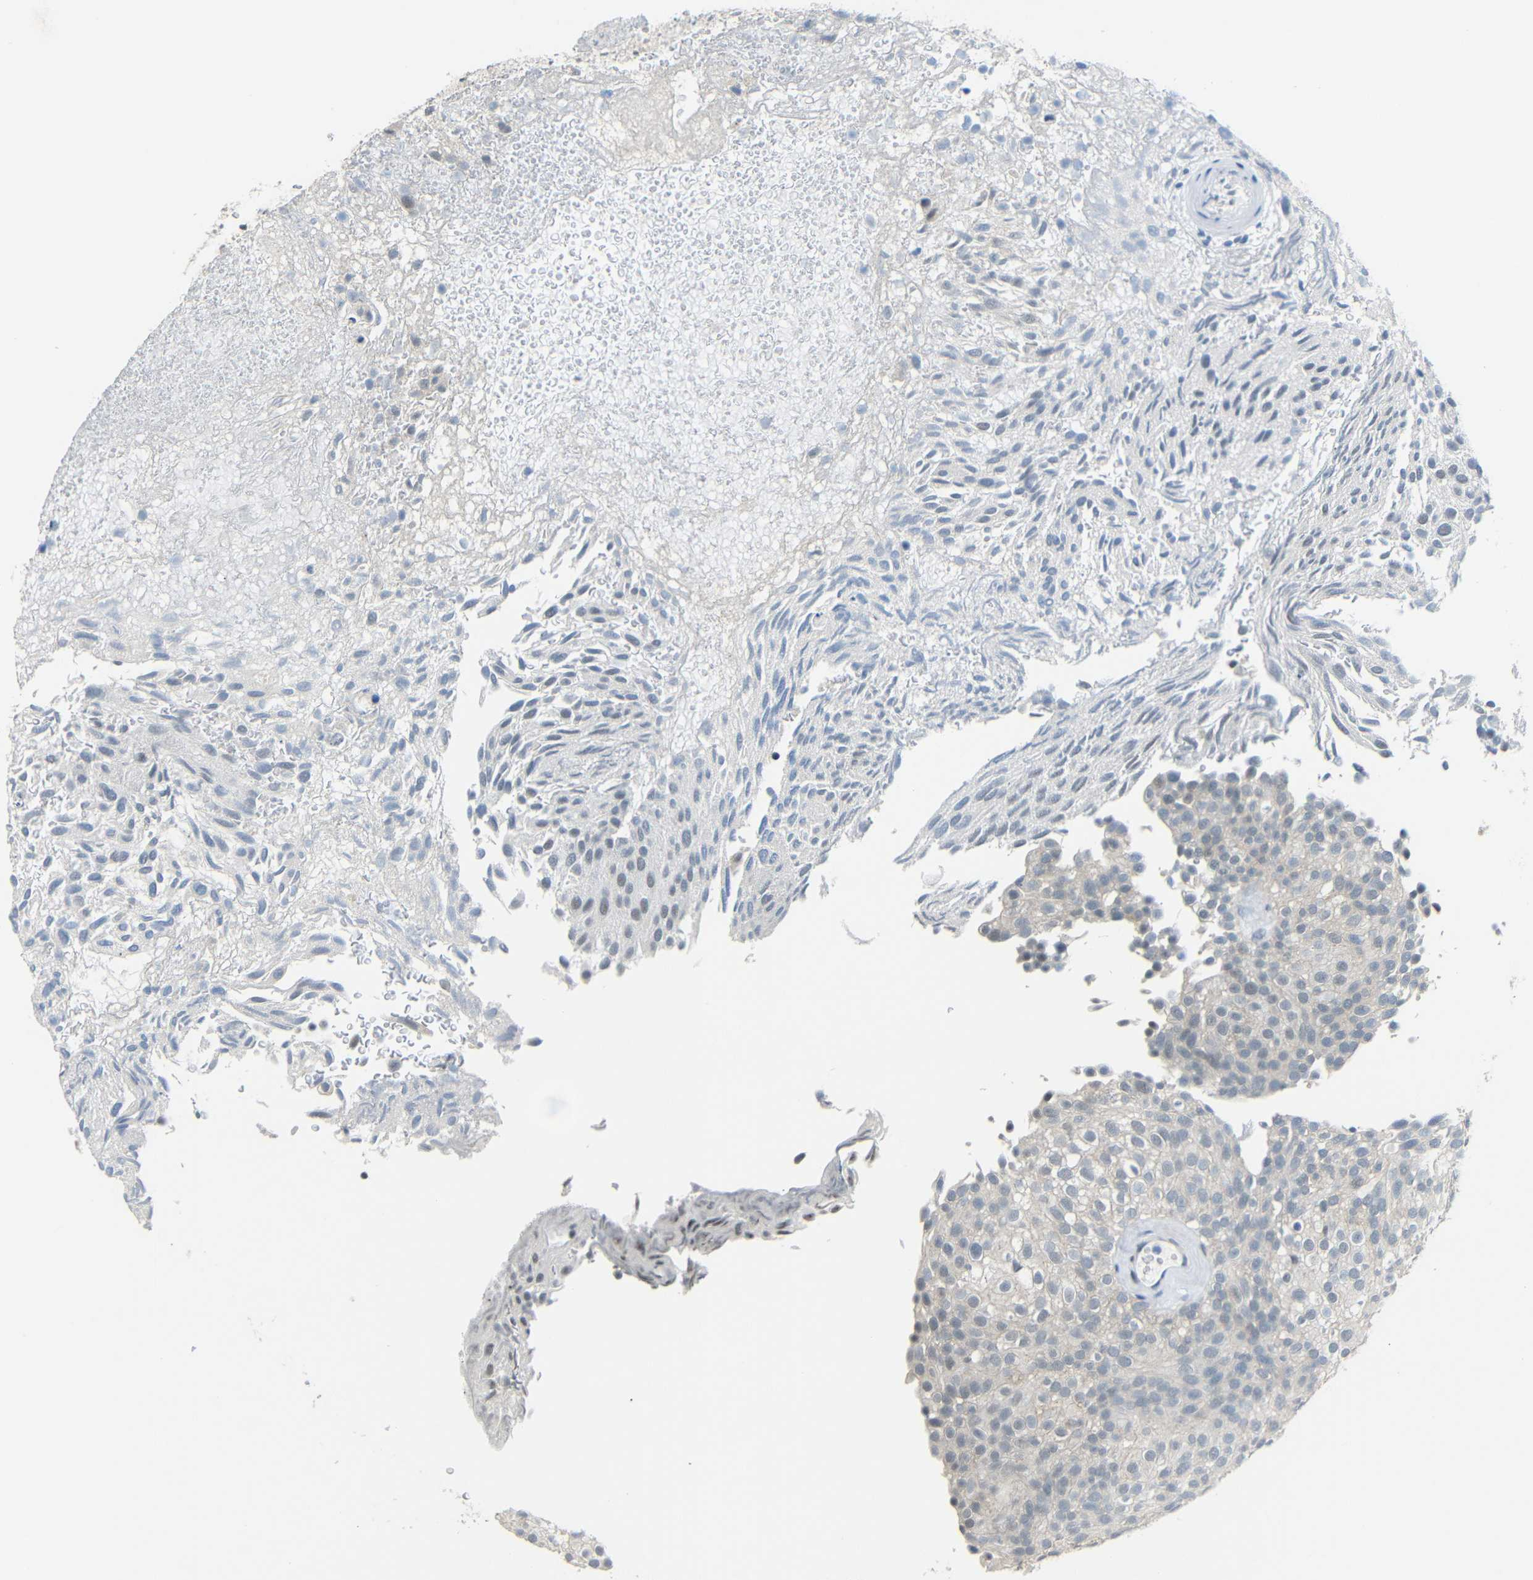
{"staining": {"intensity": "weak", "quantity": "<25%", "location": "nuclear"}, "tissue": "urothelial cancer", "cell_type": "Tumor cells", "image_type": "cancer", "snomed": [{"axis": "morphology", "description": "Urothelial carcinoma, Low grade"}, {"axis": "topography", "description": "Urinary bladder"}], "caption": "The image exhibits no significant positivity in tumor cells of urothelial carcinoma (low-grade).", "gene": "GPR158", "patient": {"sex": "male", "age": 78}}